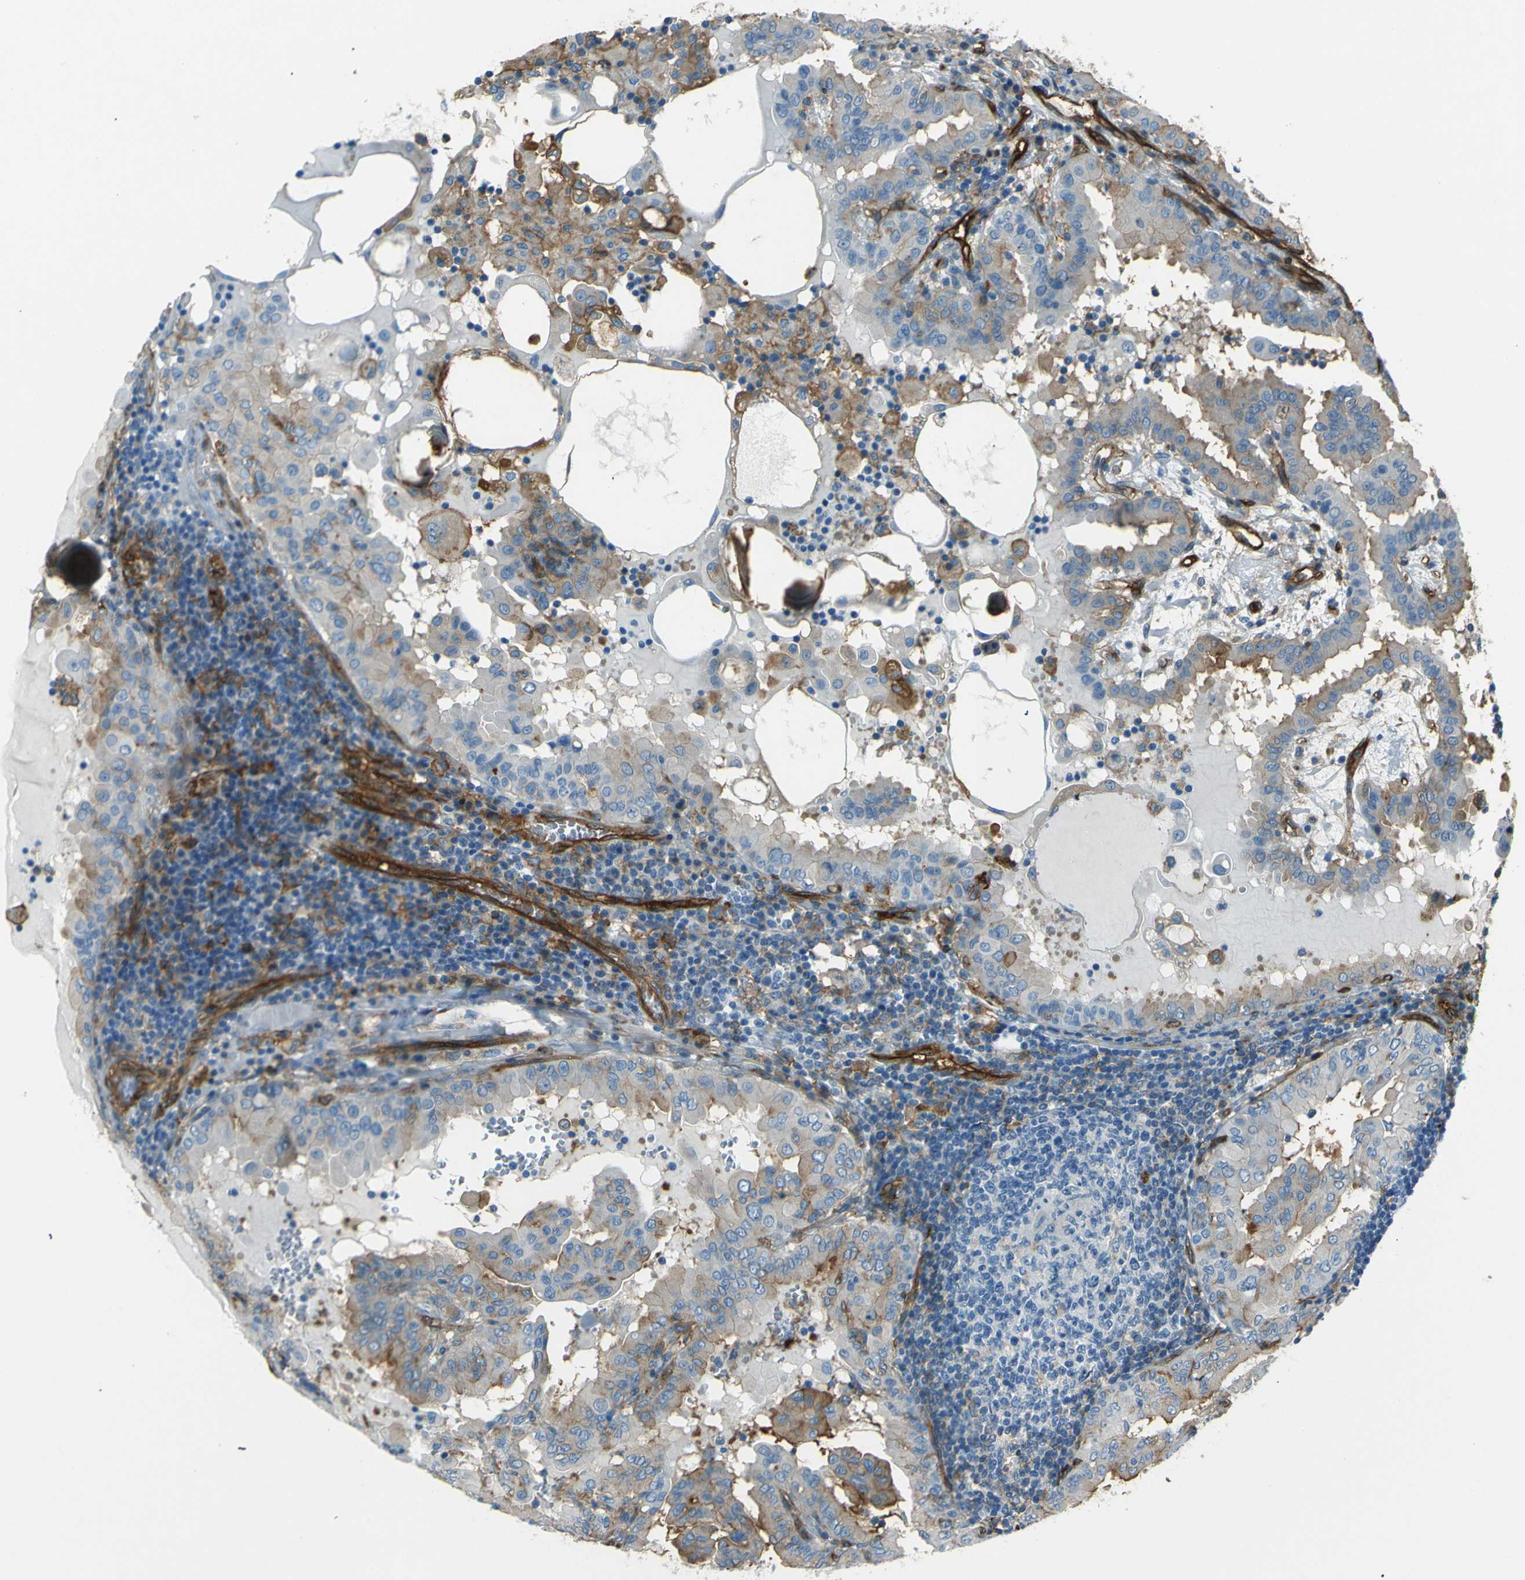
{"staining": {"intensity": "moderate", "quantity": "25%-75%", "location": "cytoplasmic/membranous"}, "tissue": "thyroid cancer", "cell_type": "Tumor cells", "image_type": "cancer", "snomed": [{"axis": "morphology", "description": "Papillary adenocarcinoma, NOS"}, {"axis": "topography", "description": "Thyroid gland"}], "caption": "The photomicrograph demonstrates immunohistochemical staining of thyroid papillary adenocarcinoma. There is moderate cytoplasmic/membranous positivity is present in approximately 25%-75% of tumor cells.", "gene": "ENTPD1", "patient": {"sex": "male", "age": 33}}